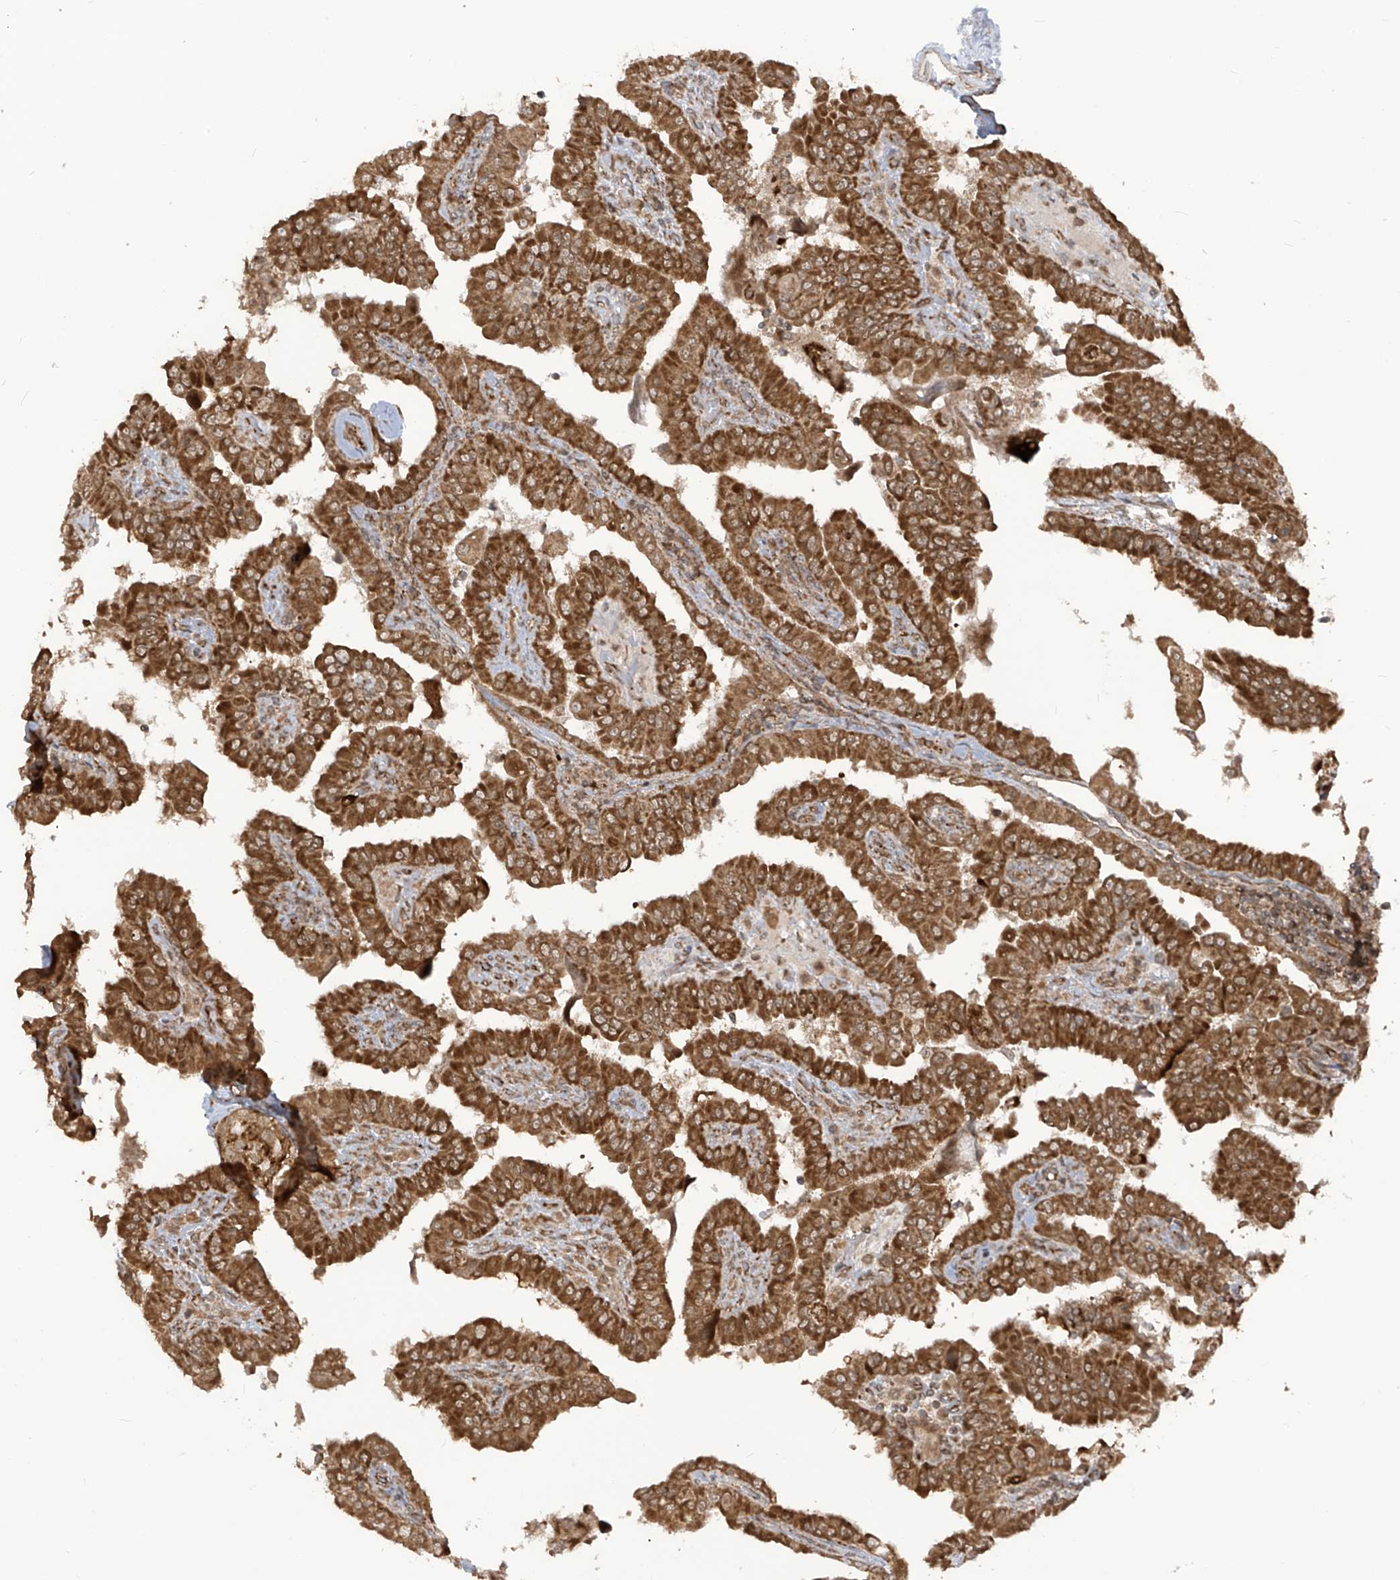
{"staining": {"intensity": "moderate", "quantity": ">75%", "location": "cytoplasmic/membranous"}, "tissue": "thyroid cancer", "cell_type": "Tumor cells", "image_type": "cancer", "snomed": [{"axis": "morphology", "description": "Papillary adenocarcinoma, NOS"}, {"axis": "topography", "description": "Thyroid gland"}], "caption": "Moderate cytoplasmic/membranous expression for a protein is appreciated in about >75% of tumor cells of papillary adenocarcinoma (thyroid) using IHC.", "gene": "TRIM67", "patient": {"sex": "male", "age": 33}}